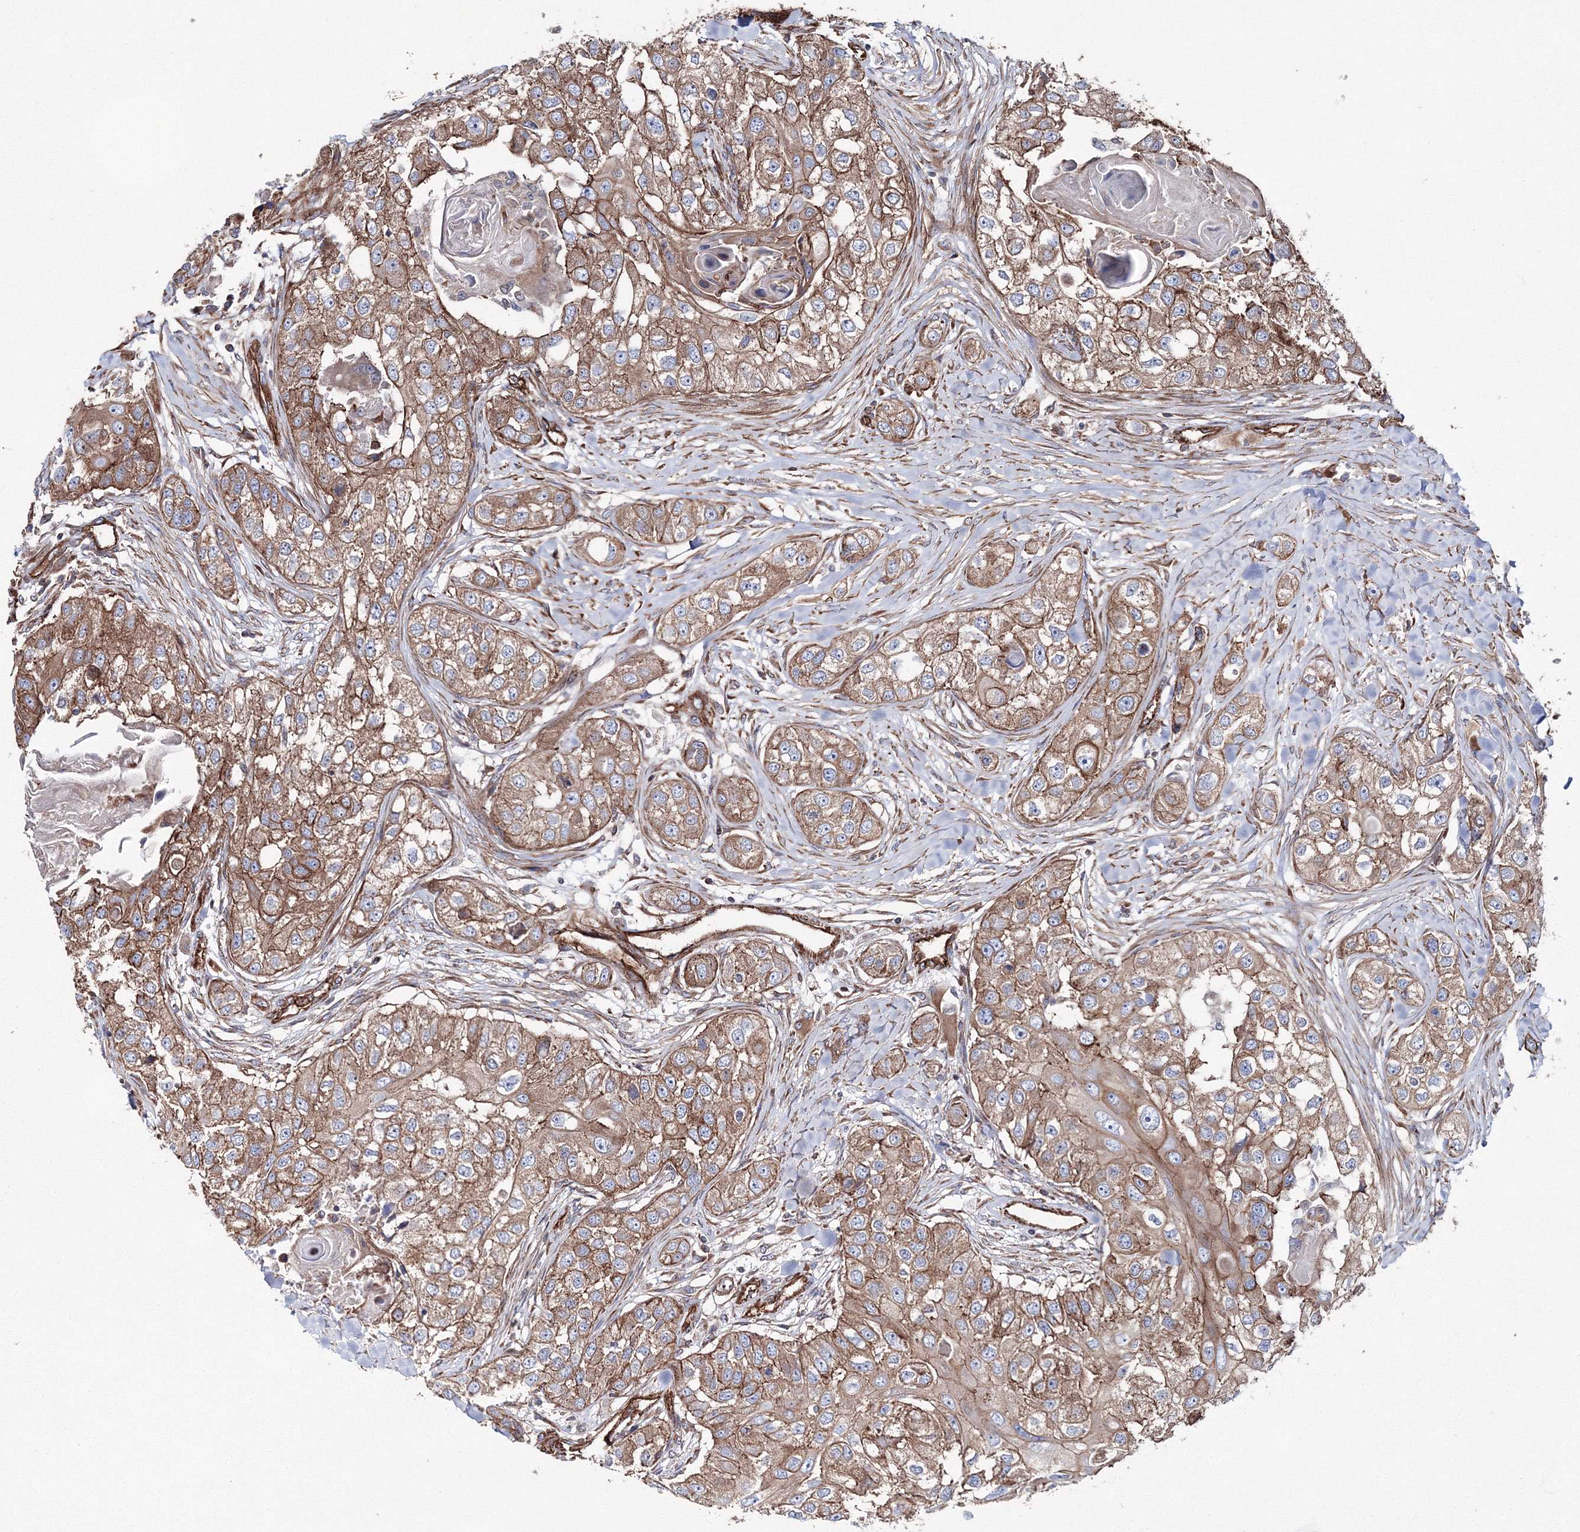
{"staining": {"intensity": "moderate", "quantity": ">75%", "location": "cytoplasmic/membranous"}, "tissue": "head and neck cancer", "cell_type": "Tumor cells", "image_type": "cancer", "snomed": [{"axis": "morphology", "description": "Normal tissue, NOS"}, {"axis": "morphology", "description": "Squamous cell carcinoma, NOS"}, {"axis": "topography", "description": "Skeletal muscle"}, {"axis": "topography", "description": "Head-Neck"}], "caption": "The micrograph displays staining of squamous cell carcinoma (head and neck), revealing moderate cytoplasmic/membranous protein expression (brown color) within tumor cells.", "gene": "ANKRD37", "patient": {"sex": "male", "age": 51}}